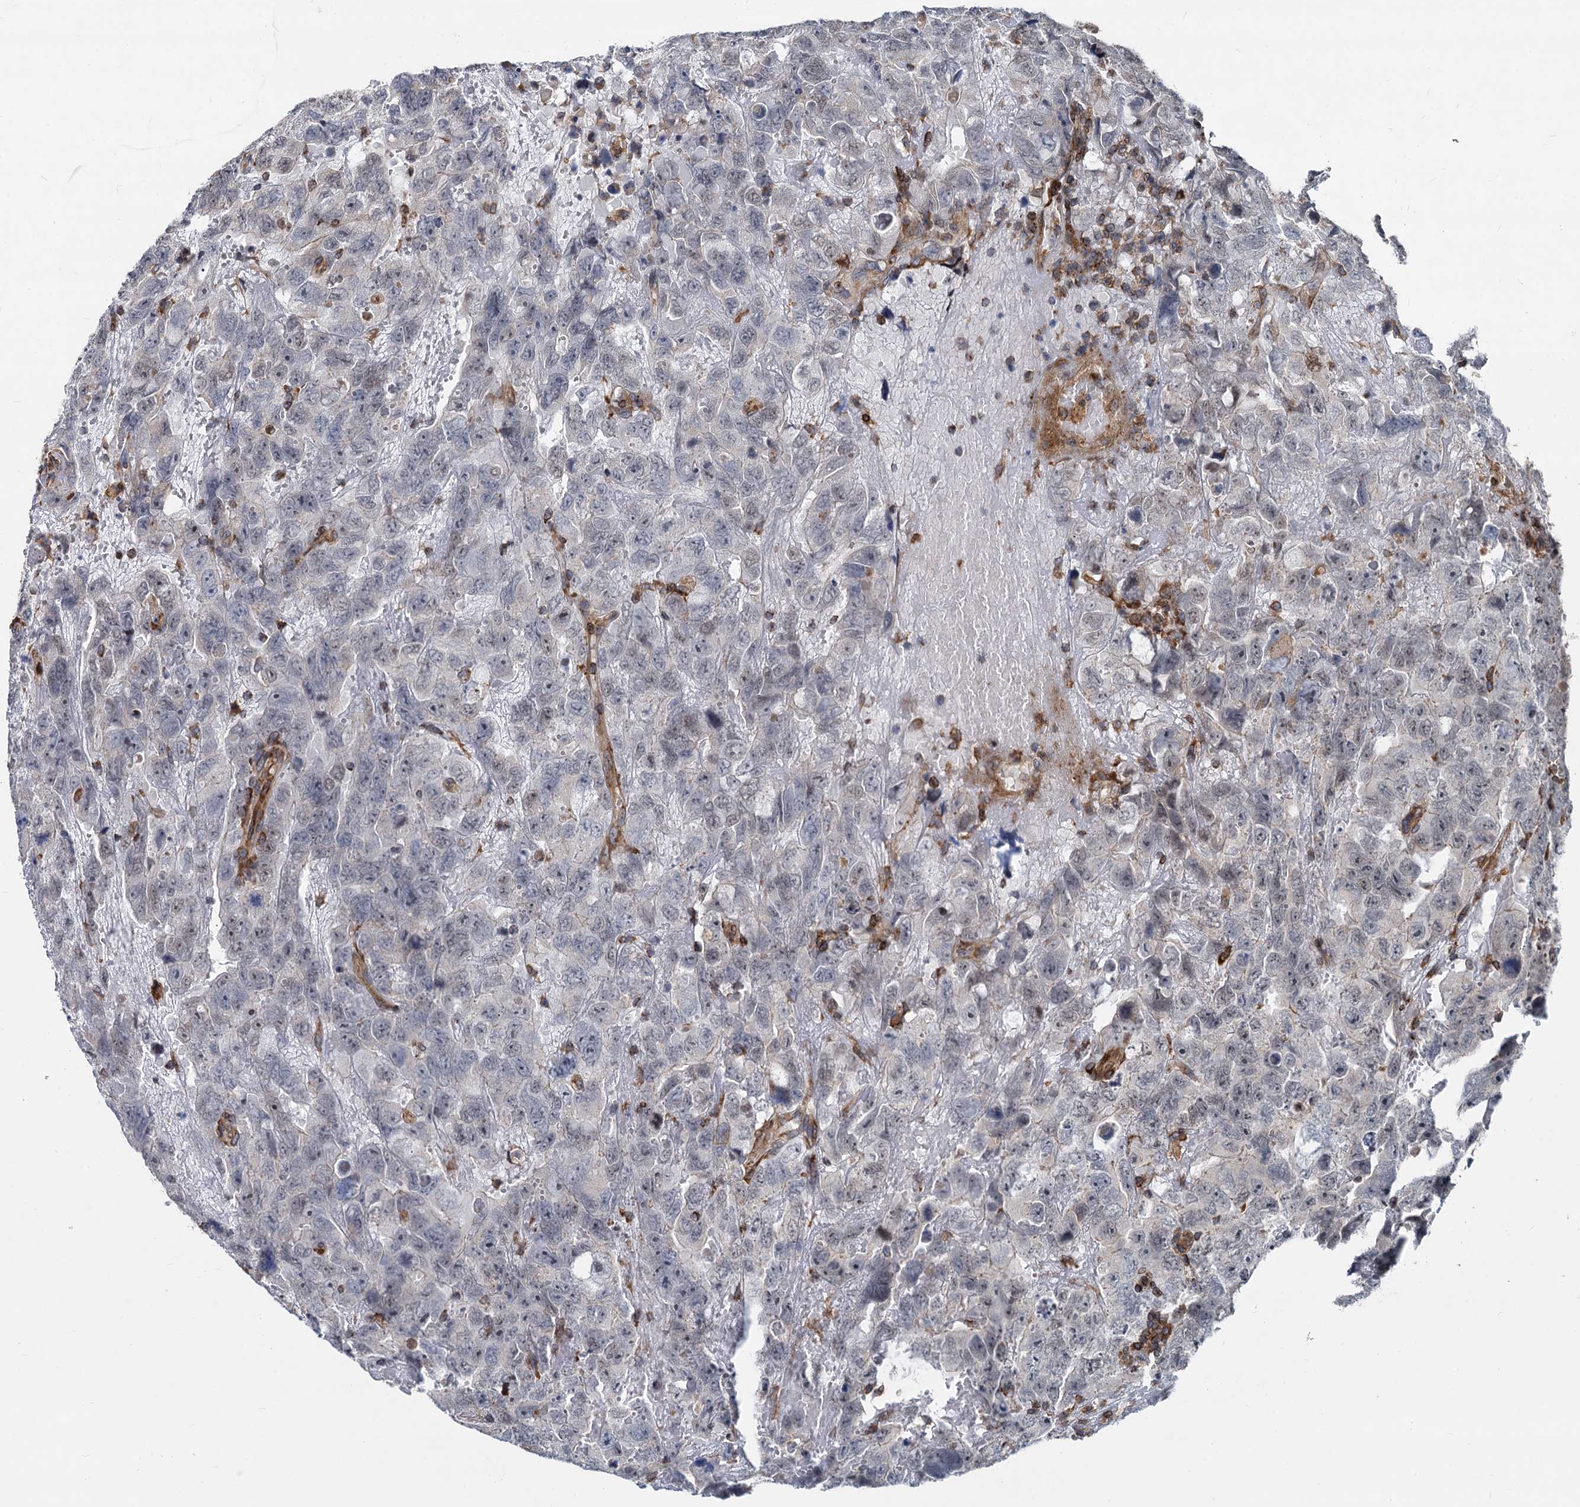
{"staining": {"intensity": "negative", "quantity": "none", "location": "none"}, "tissue": "testis cancer", "cell_type": "Tumor cells", "image_type": "cancer", "snomed": [{"axis": "morphology", "description": "Carcinoma, Embryonal, NOS"}, {"axis": "topography", "description": "Testis"}], "caption": "Immunohistochemical staining of human embryonal carcinoma (testis) reveals no significant expression in tumor cells.", "gene": "STIM1", "patient": {"sex": "male", "age": 45}}